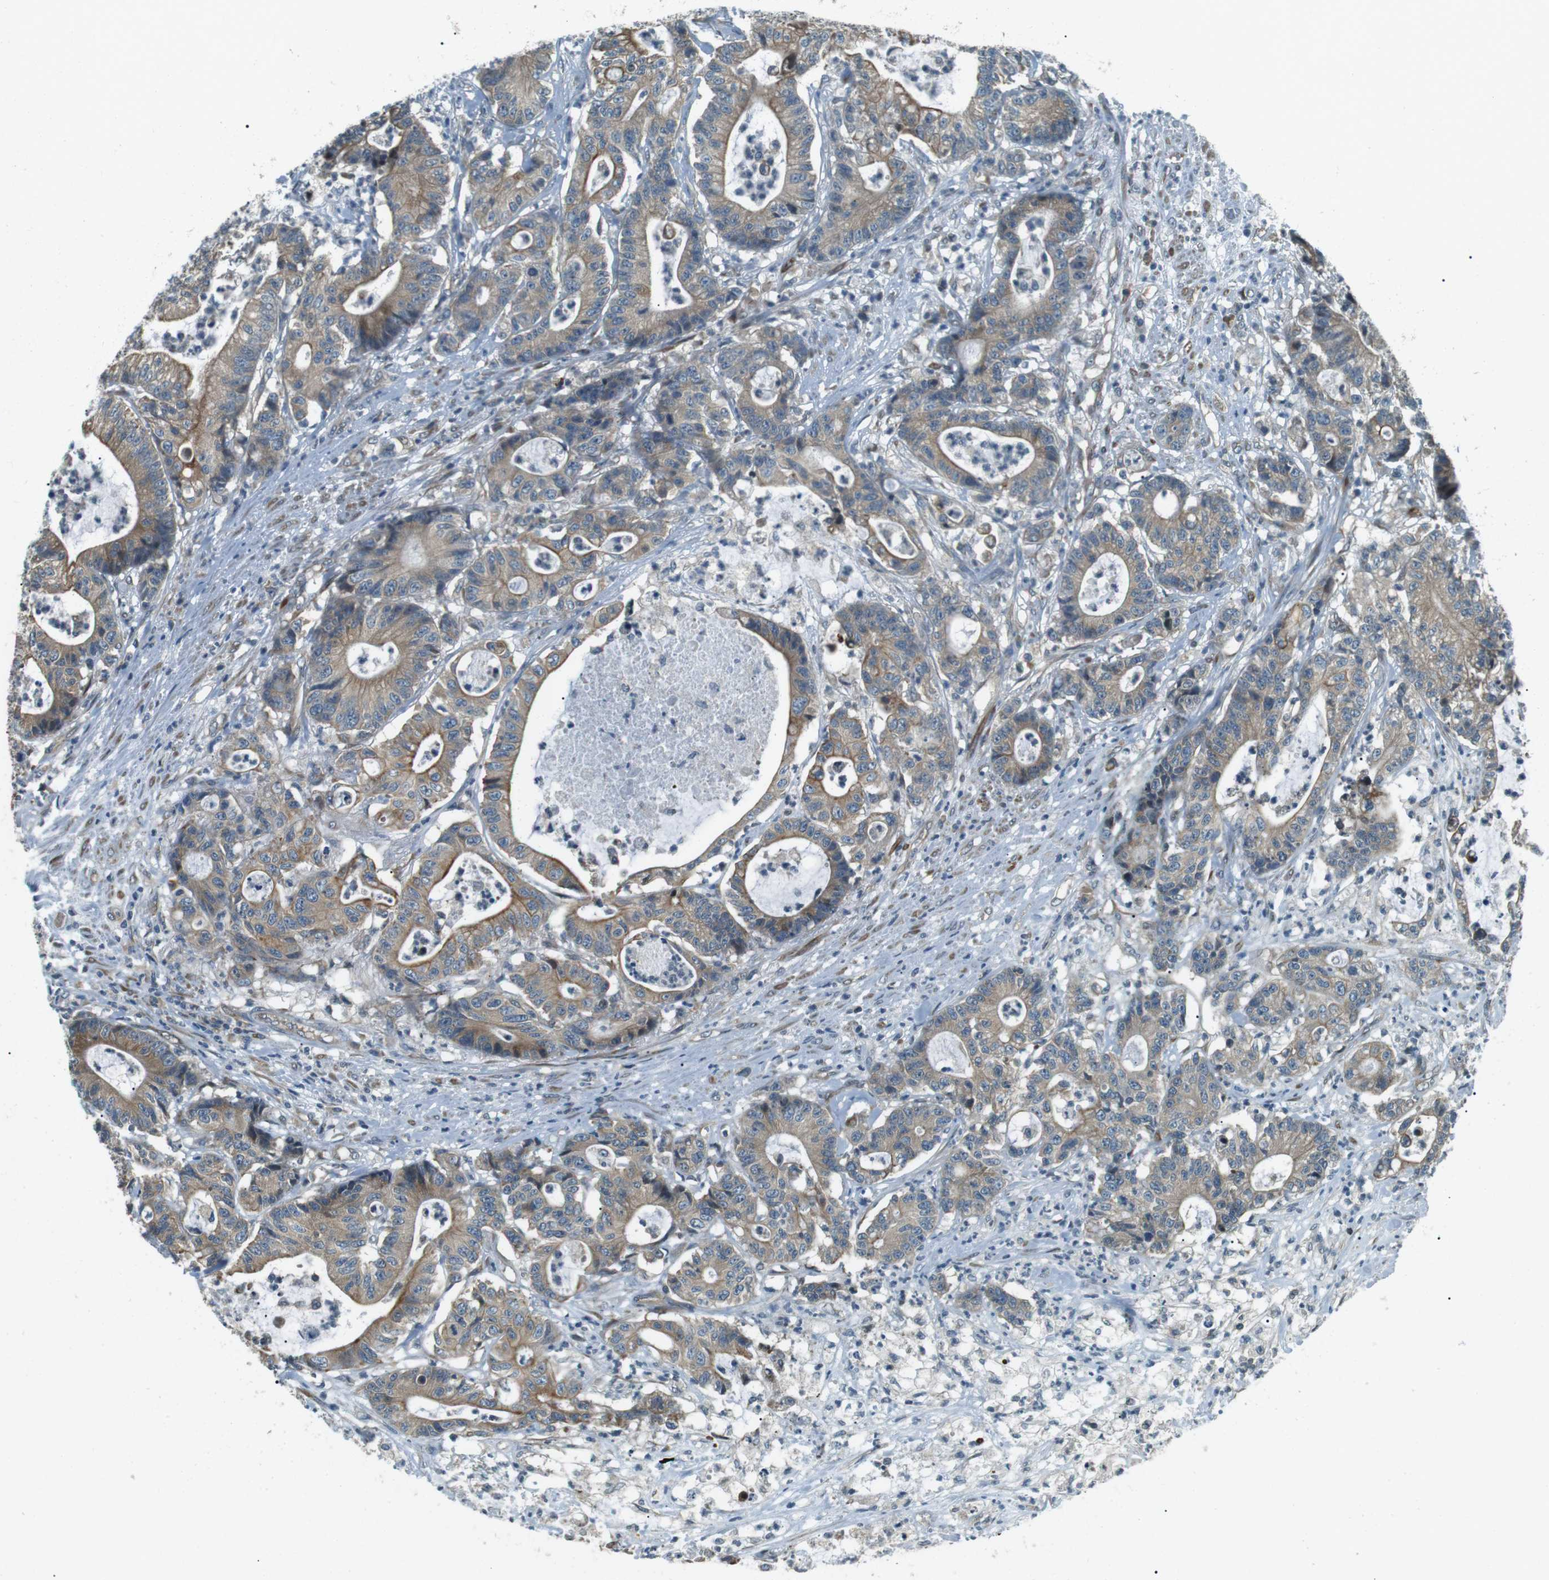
{"staining": {"intensity": "moderate", "quantity": ">75%", "location": "cytoplasmic/membranous"}, "tissue": "colorectal cancer", "cell_type": "Tumor cells", "image_type": "cancer", "snomed": [{"axis": "morphology", "description": "Adenocarcinoma, NOS"}, {"axis": "topography", "description": "Colon"}], "caption": "Immunohistochemical staining of colorectal adenocarcinoma reveals medium levels of moderate cytoplasmic/membranous positivity in approximately >75% of tumor cells. The staining was performed using DAB, with brown indicating positive protein expression. Nuclei are stained blue with hematoxylin.", "gene": "TMEM74", "patient": {"sex": "female", "age": 84}}